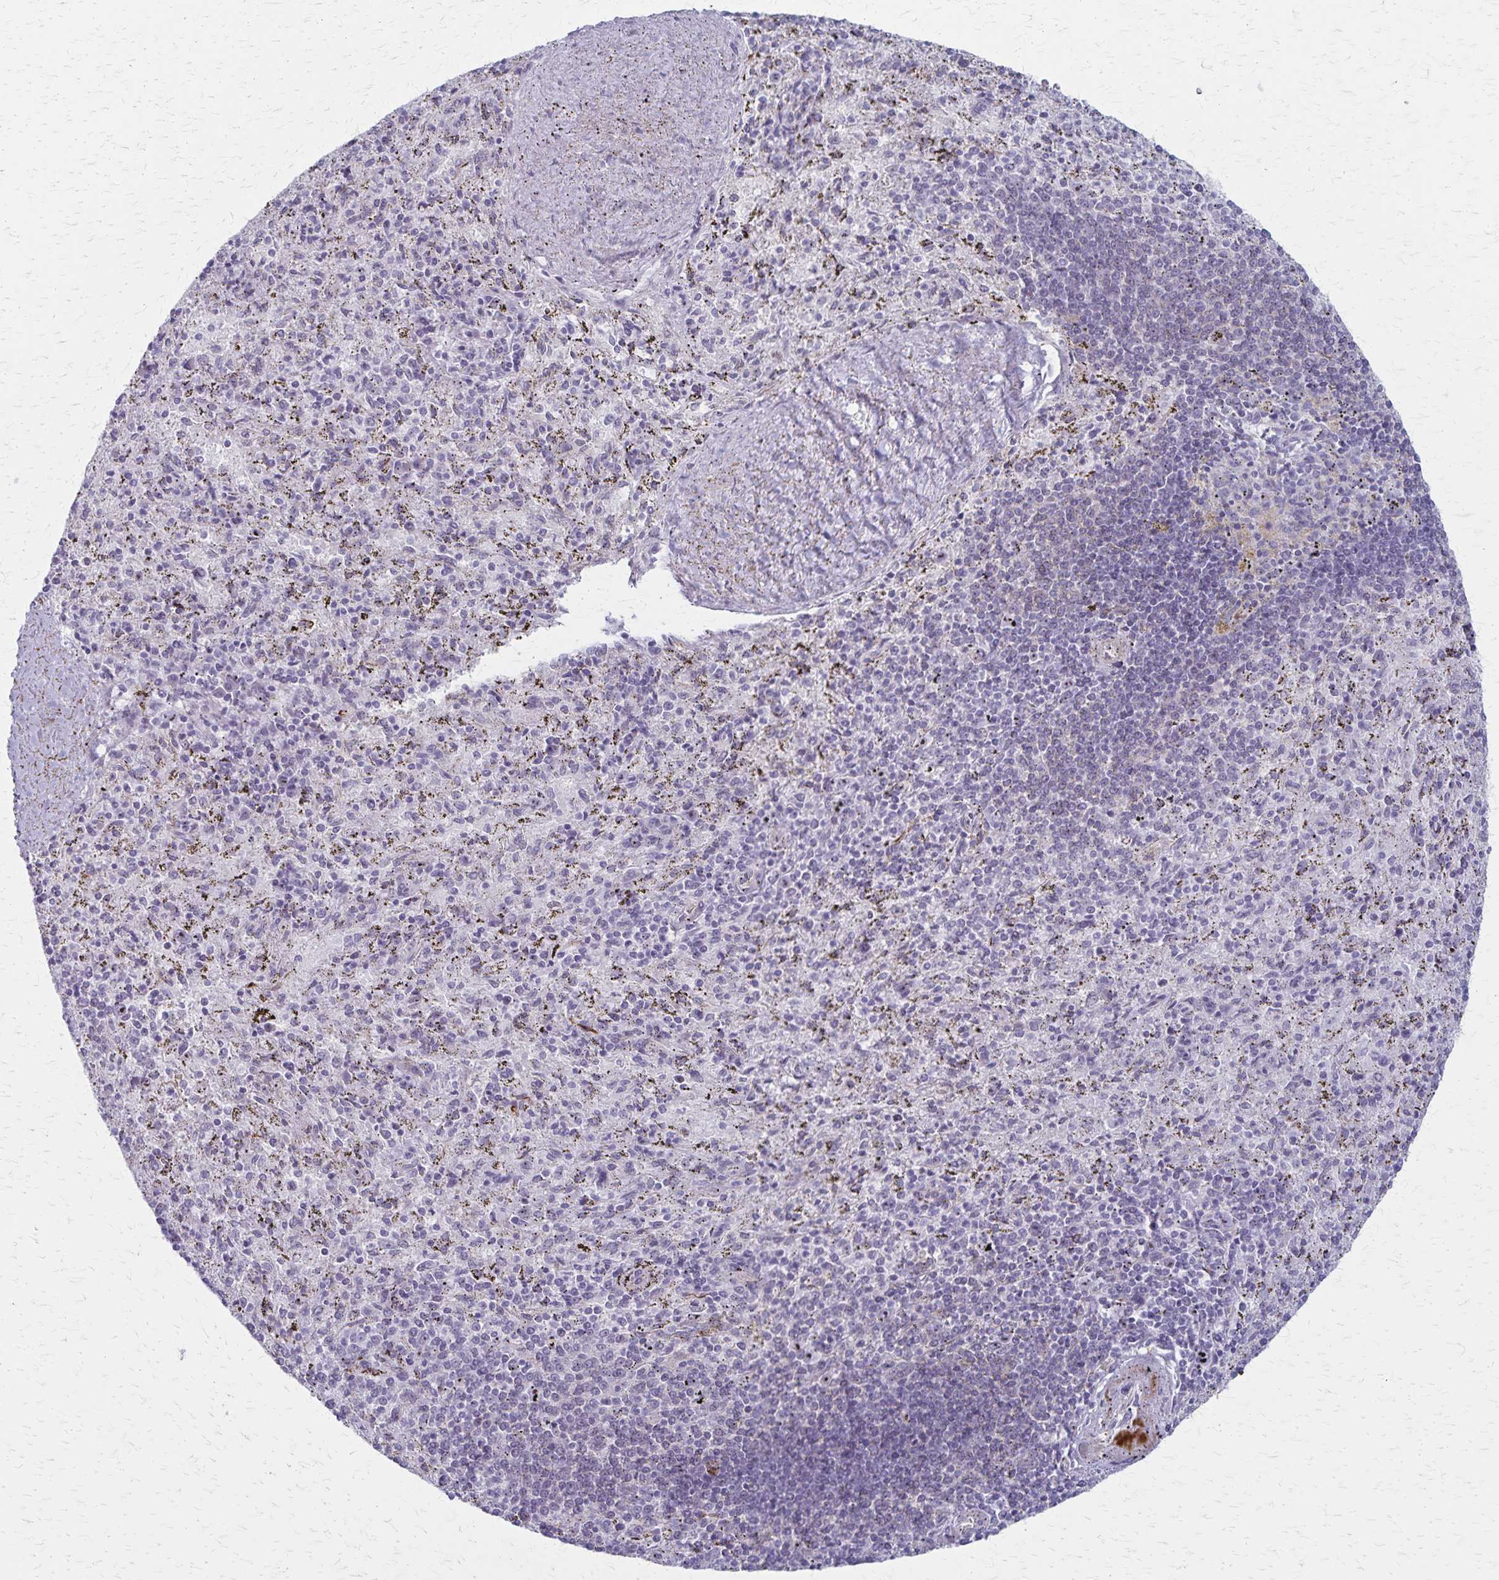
{"staining": {"intensity": "negative", "quantity": "none", "location": "none"}, "tissue": "spleen", "cell_type": "Cells in red pulp", "image_type": "normal", "snomed": [{"axis": "morphology", "description": "Normal tissue, NOS"}, {"axis": "topography", "description": "Spleen"}], "caption": "IHC micrograph of normal human spleen stained for a protein (brown), which reveals no staining in cells in red pulp. (DAB IHC visualized using brightfield microscopy, high magnification).", "gene": "DLK2", "patient": {"sex": "male", "age": 57}}